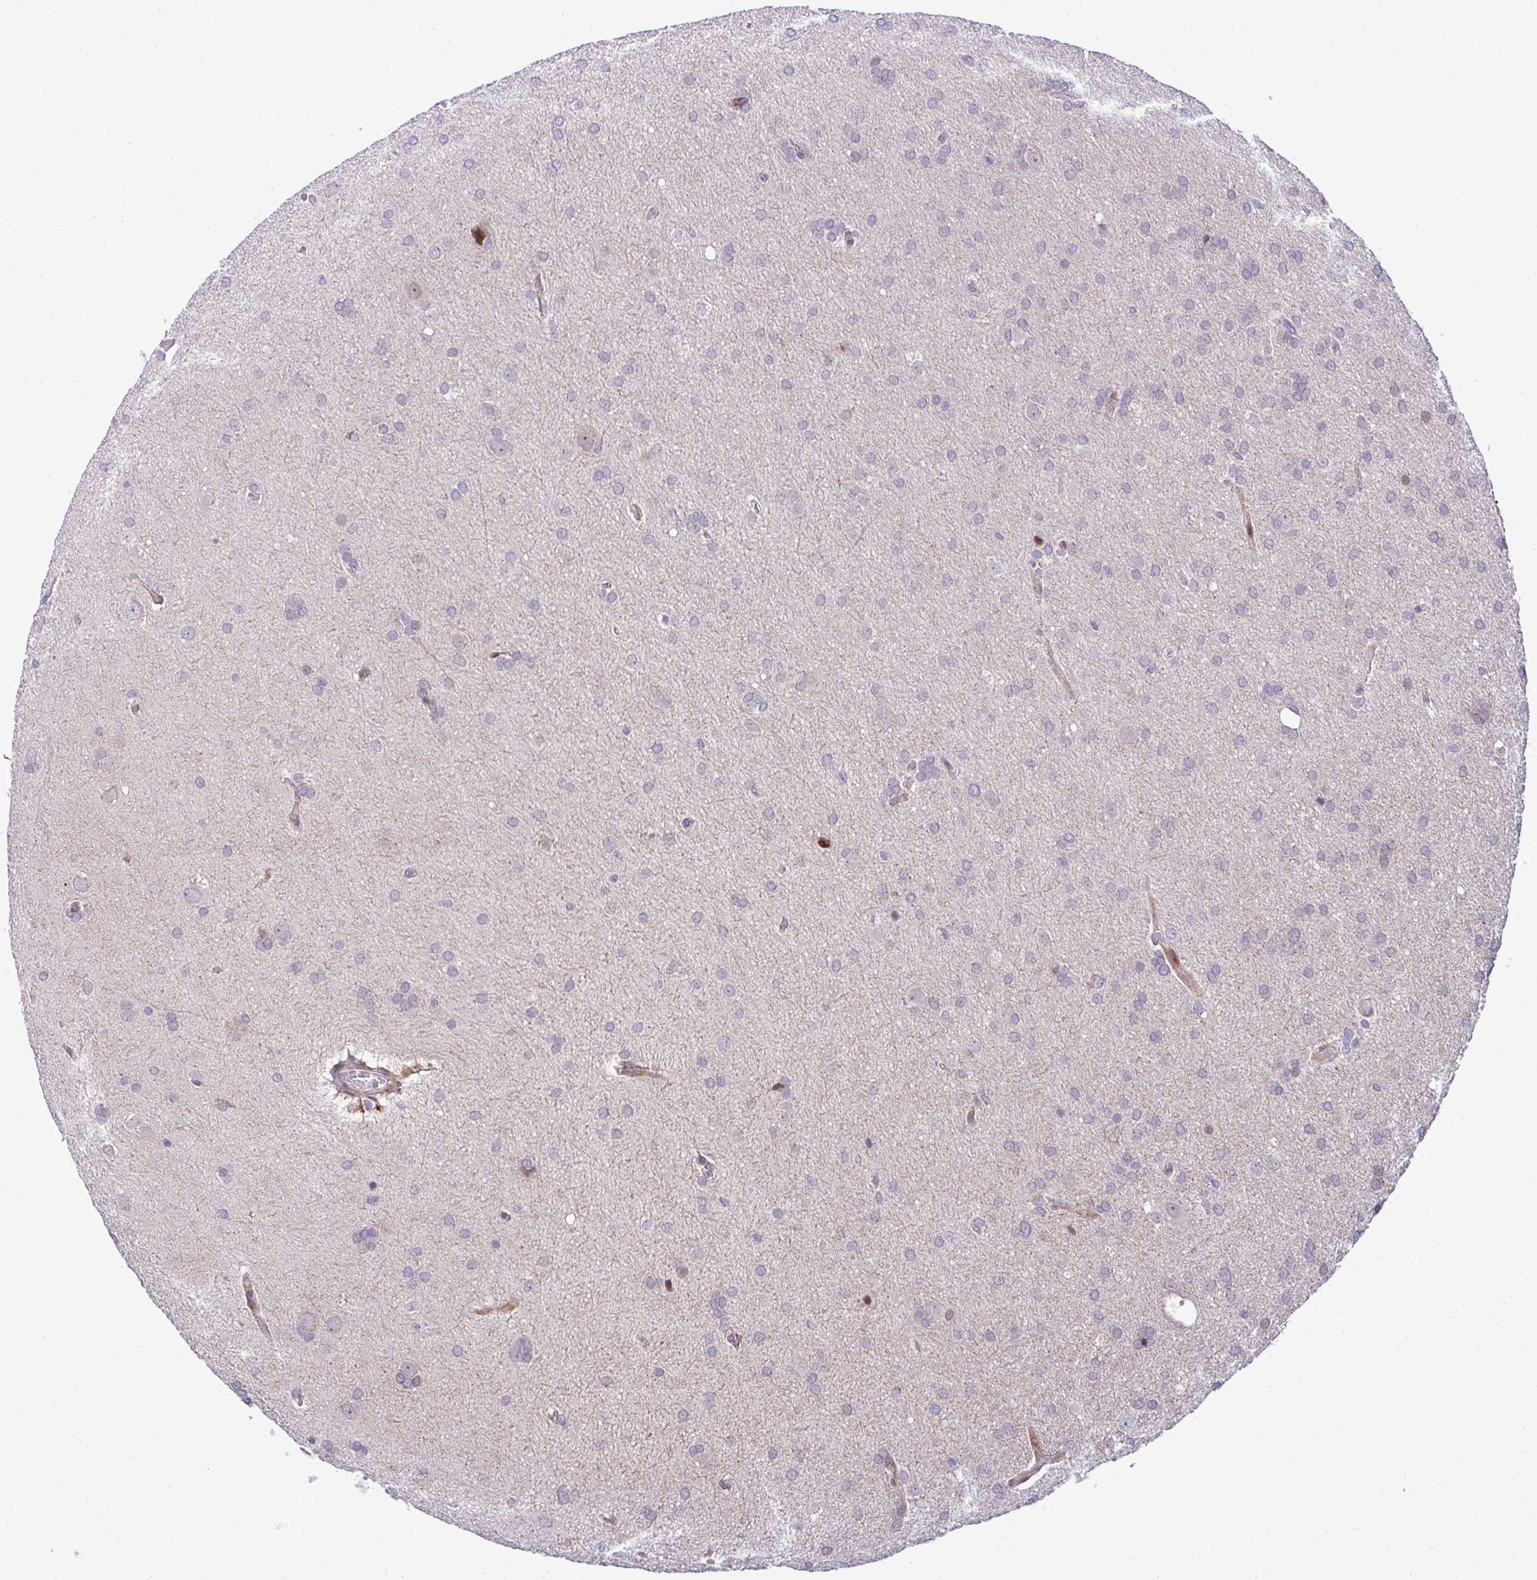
{"staining": {"intensity": "negative", "quantity": "none", "location": "none"}, "tissue": "glioma", "cell_type": "Tumor cells", "image_type": "cancer", "snomed": [{"axis": "morphology", "description": "Glioma, malignant, Low grade"}, {"axis": "topography", "description": "Brain"}], "caption": "High magnification brightfield microscopy of glioma stained with DAB (3,3'-diaminobenzidine) (brown) and counterstained with hematoxylin (blue): tumor cells show no significant positivity.", "gene": "CASTOR2", "patient": {"sex": "female", "age": 54}}